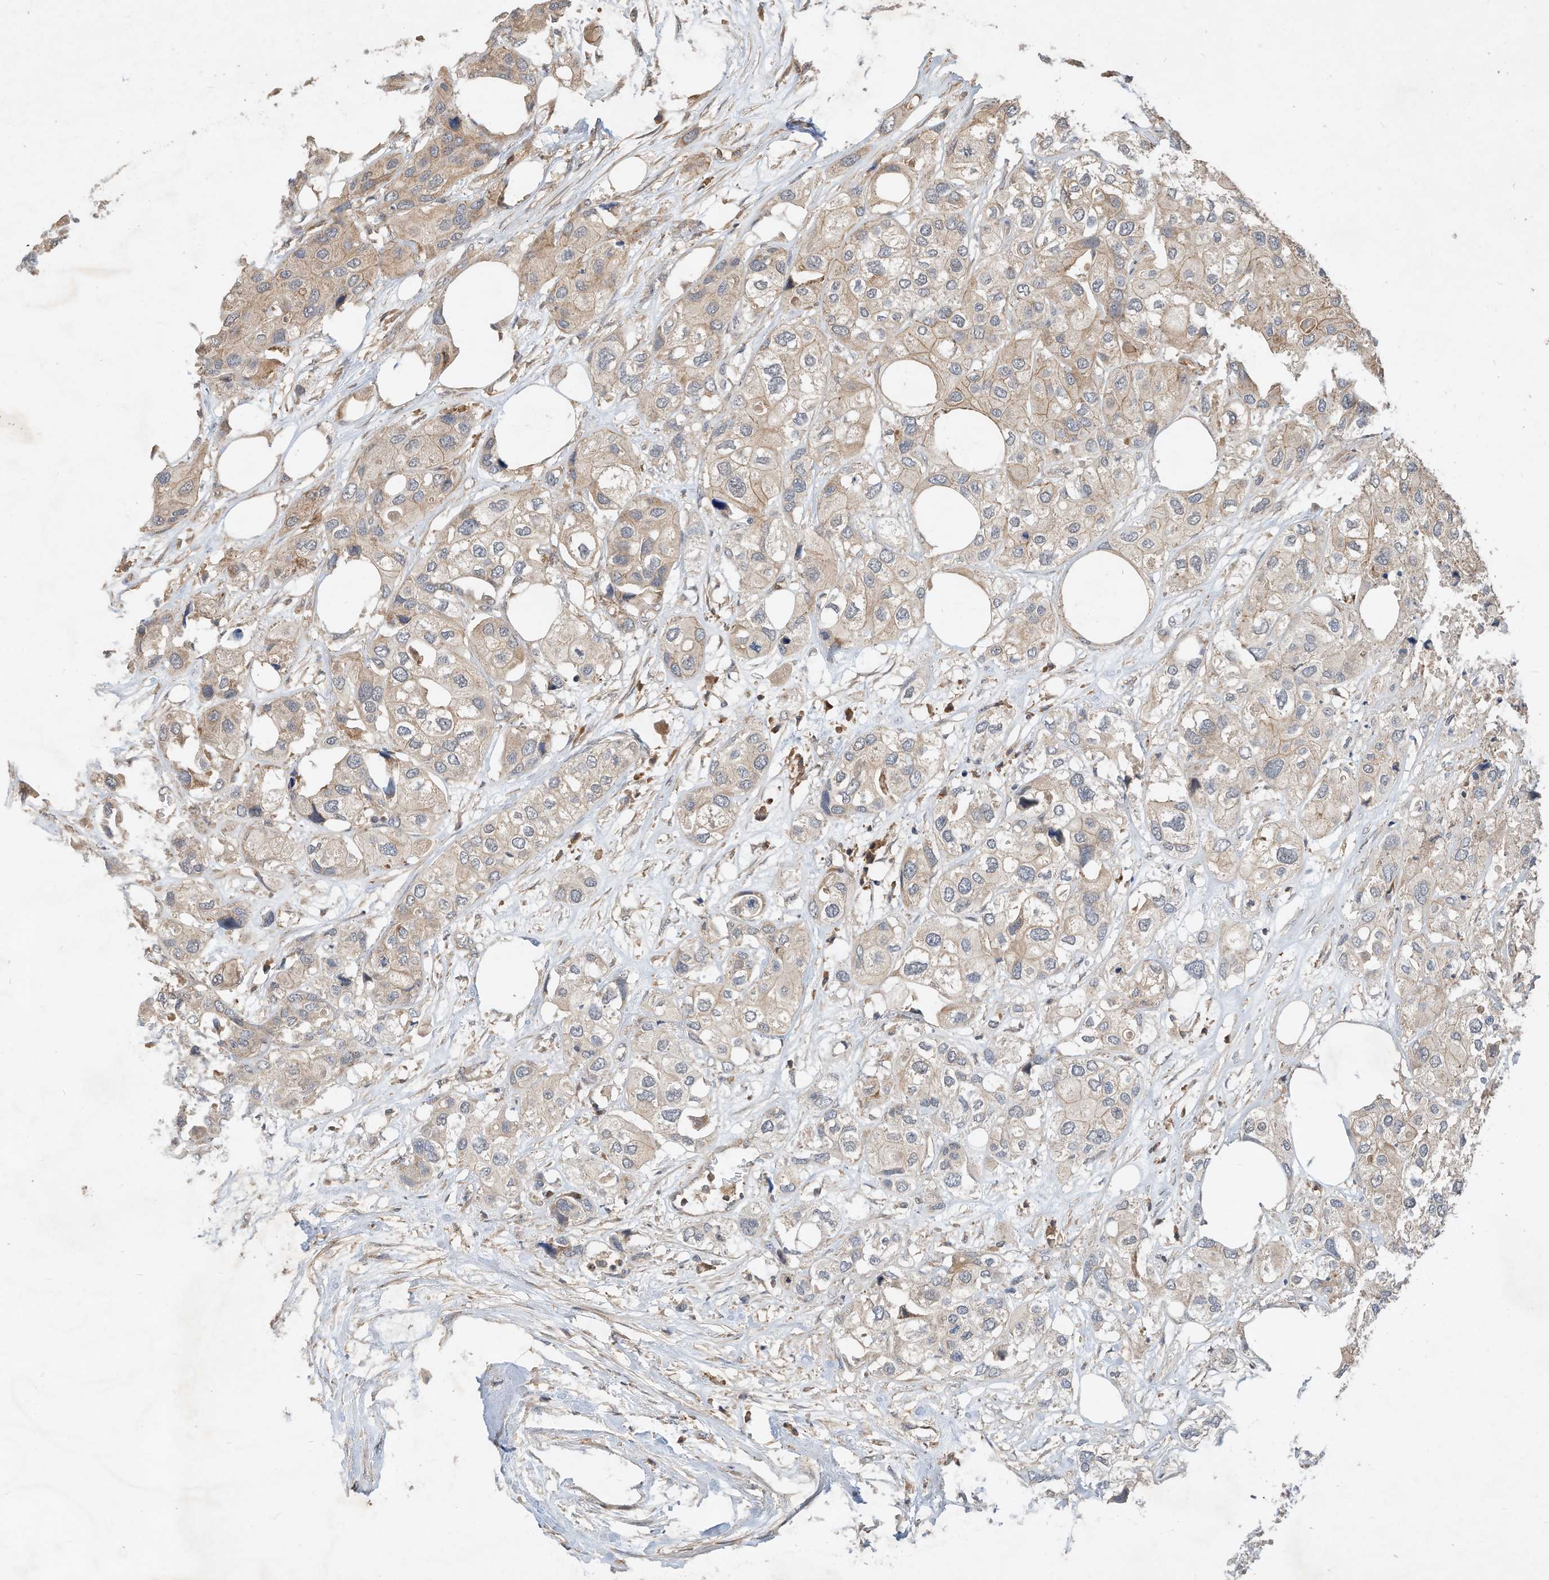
{"staining": {"intensity": "weak", "quantity": "<25%", "location": "cytoplasmic/membranous"}, "tissue": "urothelial cancer", "cell_type": "Tumor cells", "image_type": "cancer", "snomed": [{"axis": "morphology", "description": "Urothelial carcinoma, High grade"}, {"axis": "topography", "description": "Urinary bladder"}], "caption": "High power microscopy micrograph of an immunohistochemistry micrograph of urothelial carcinoma (high-grade), revealing no significant staining in tumor cells.", "gene": "CPAMD8", "patient": {"sex": "male", "age": 64}}